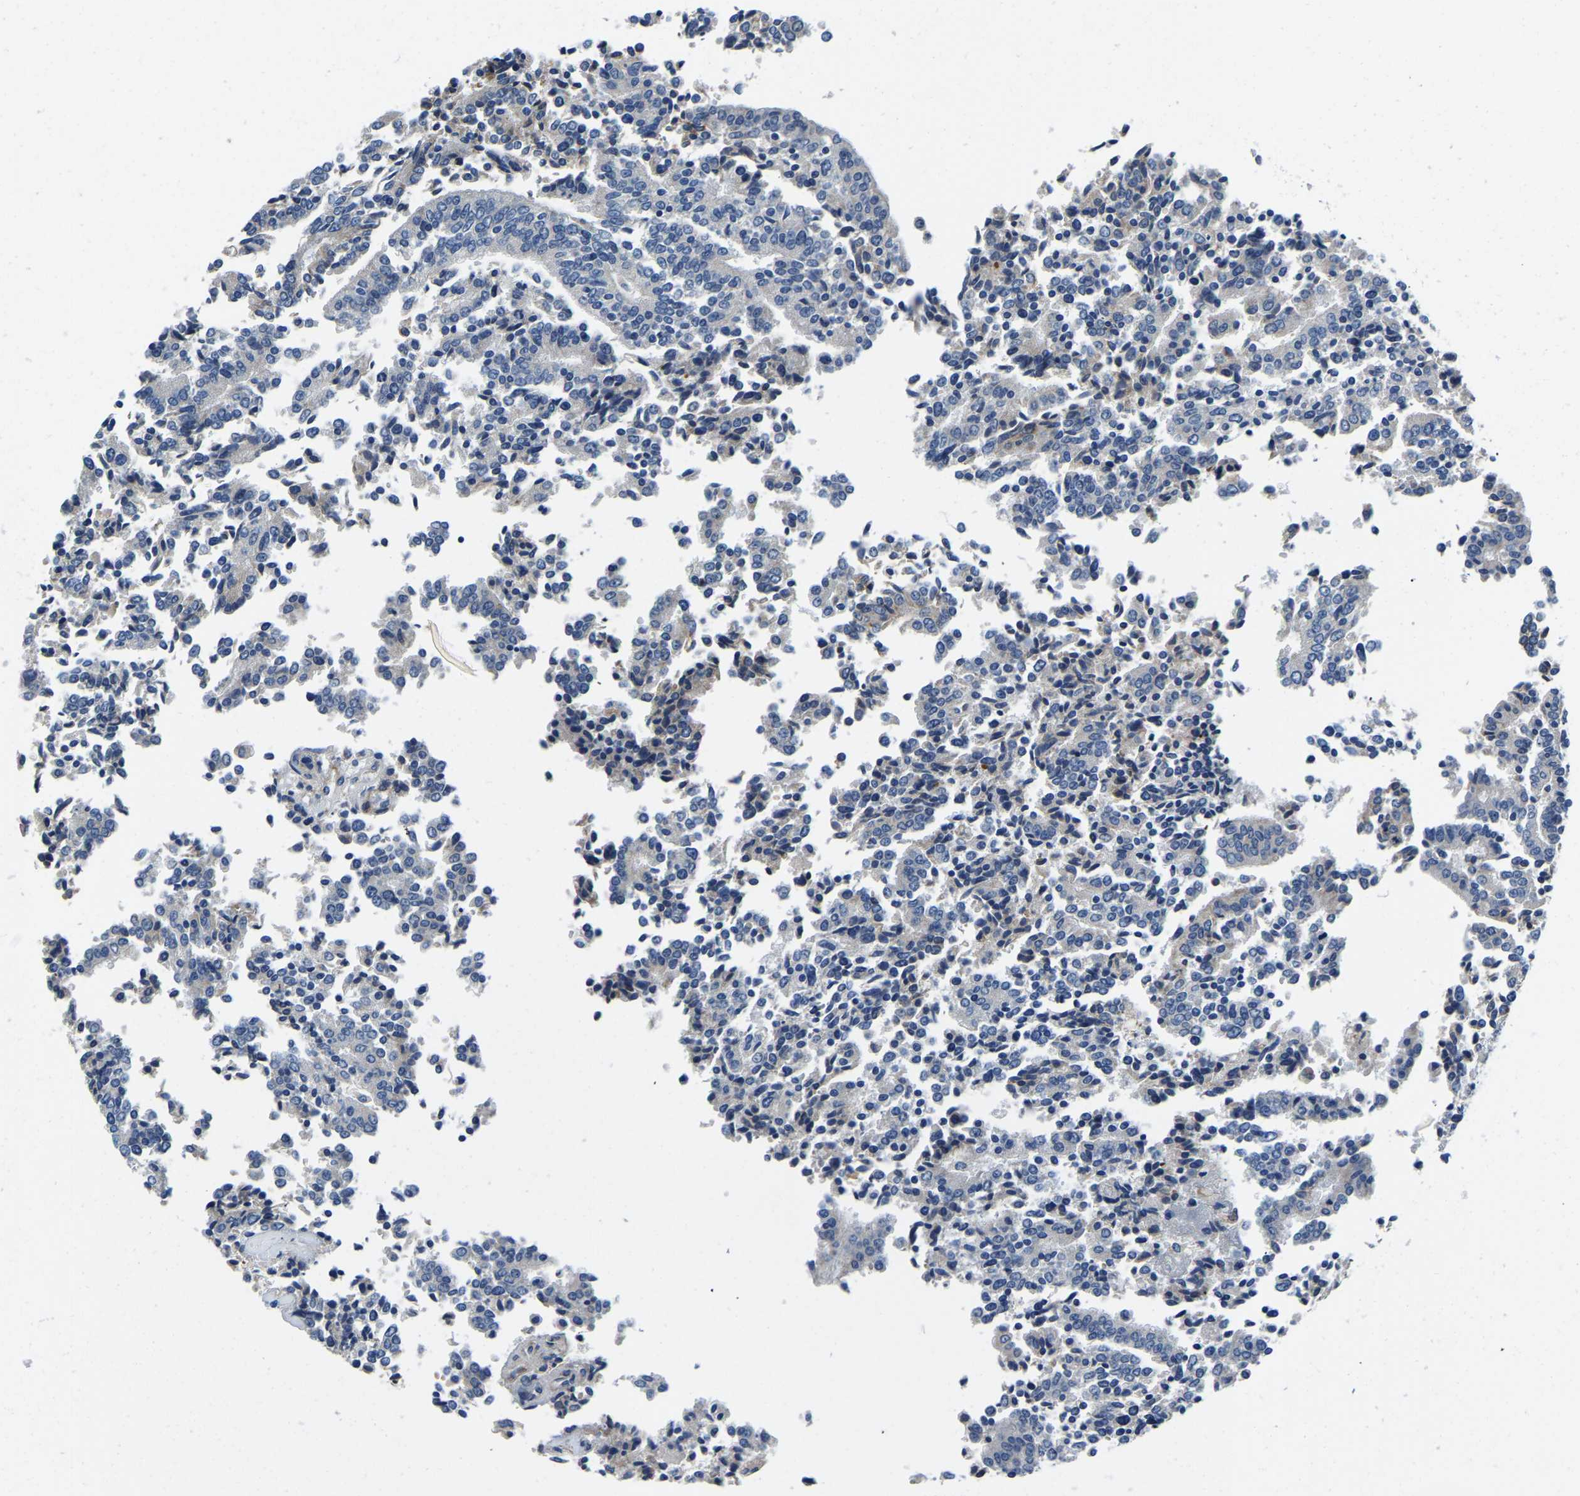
{"staining": {"intensity": "negative", "quantity": "none", "location": "none"}, "tissue": "prostate cancer", "cell_type": "Tumor cells", "image_type": "cancer", "snomed": [{"axis": "morphology", "description": "Normal tissue, NOS"}, {"axis": "morphology", "description": "Adenocarcinoma, High grade"}, {"axis": "topography", "description": "Prostate"}, {"axis": "topography", "description": "Seminal veicle"}], "caption": "Immunohistochemical staining of high-grade adenocarcinoma (prostate) displays no significant expression in tumor cells.", "gene": "LIAS", "patient": {"sex": "male", "age": 55}}